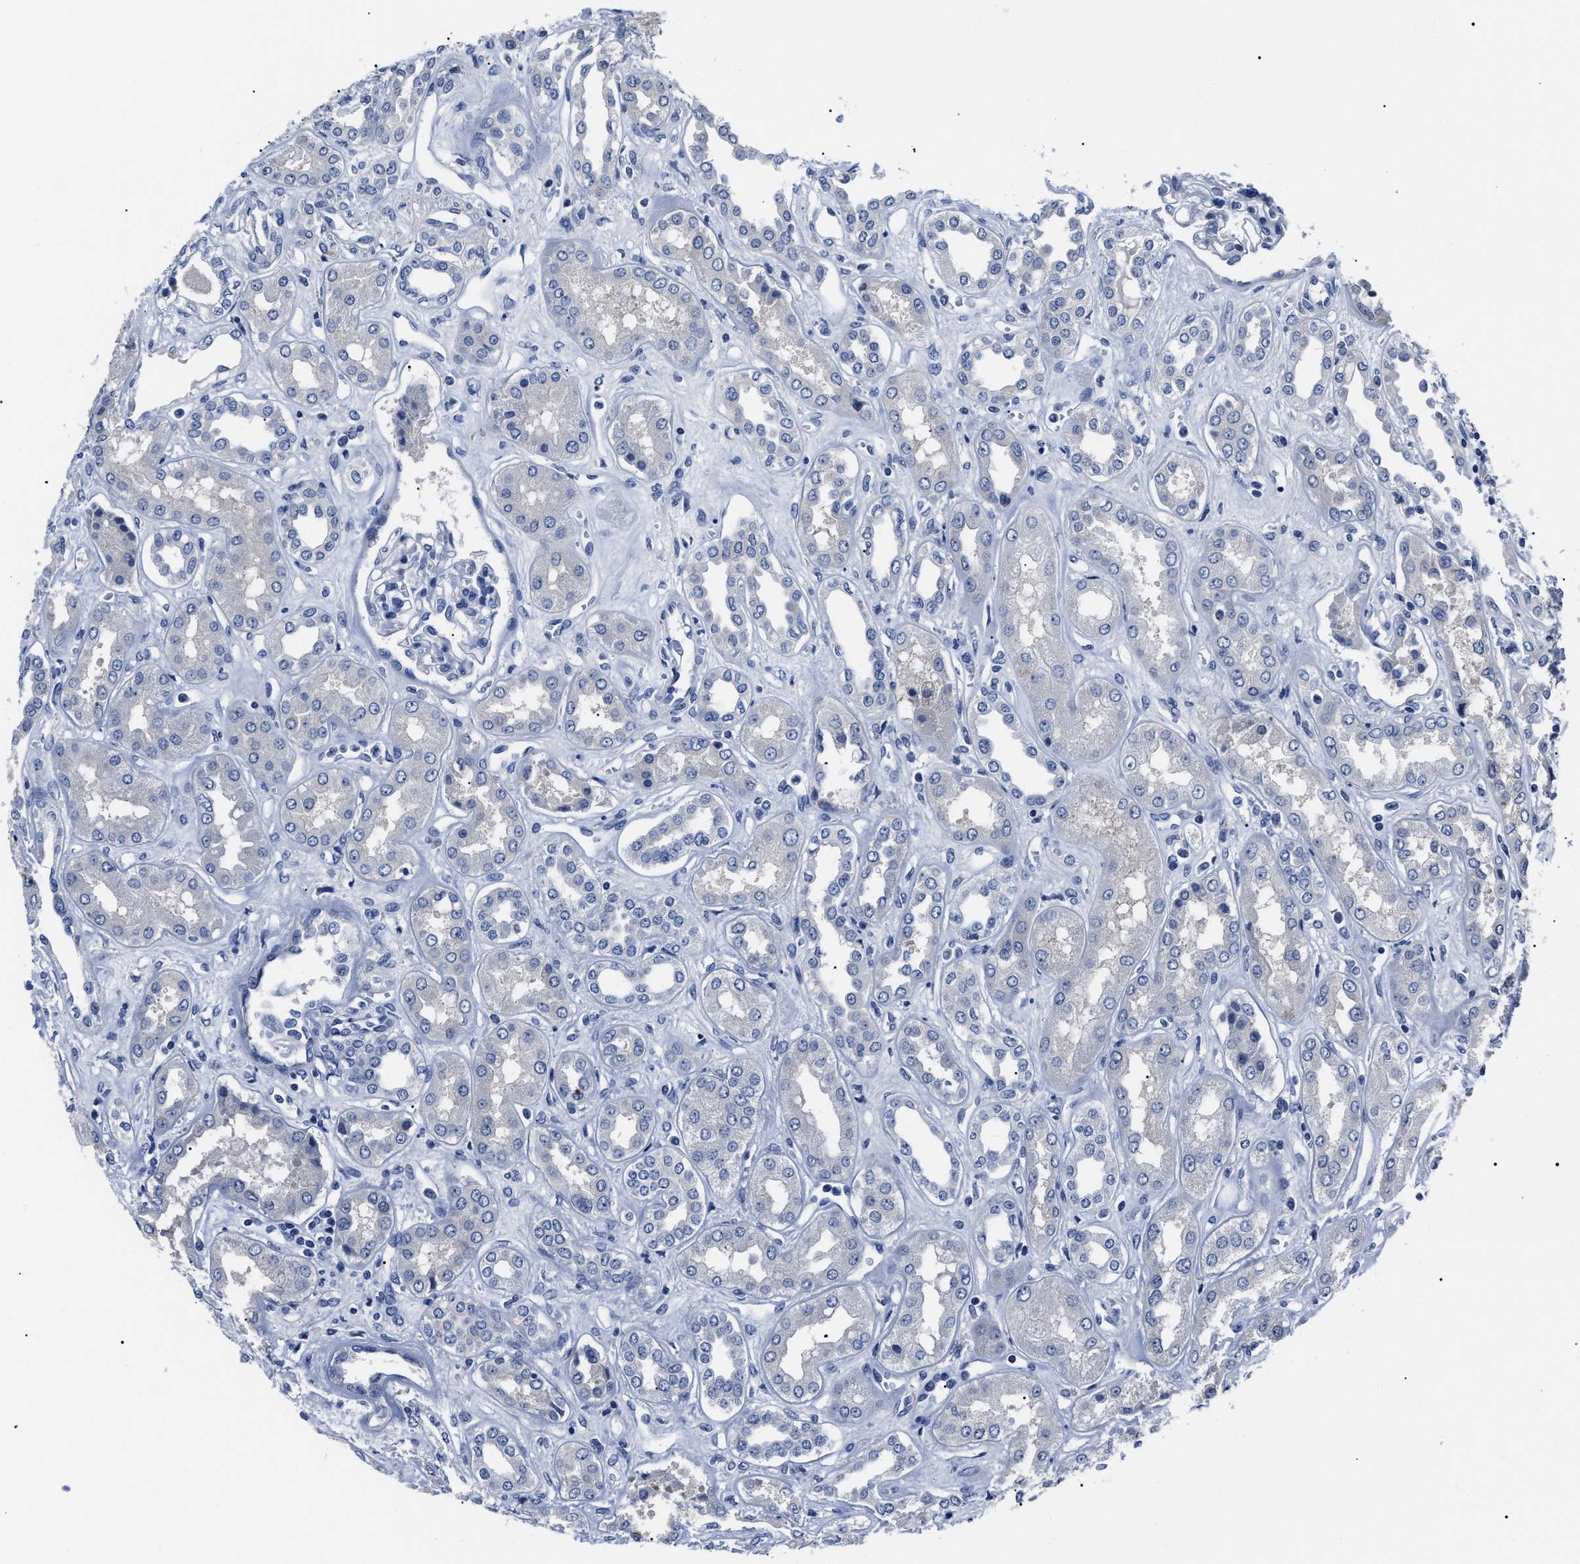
{"staining": {"intensity": "negative", "quantity": "none", "location": "none"}, "tissue": "kidney", "cell_type": "Cells in glomeruli", "image_type": "normal", "snomed": [{"axis": "morphology", "description": "Normal tissue, NOS"}, {"axis": "topography", "description": "Kidney"}], "caption": "Protein analysis of benign kidney exhibits no significant expression in cells in glomeruli.", "gene": "LRWD1", "patient": {"sex": "male", "age": 59}}